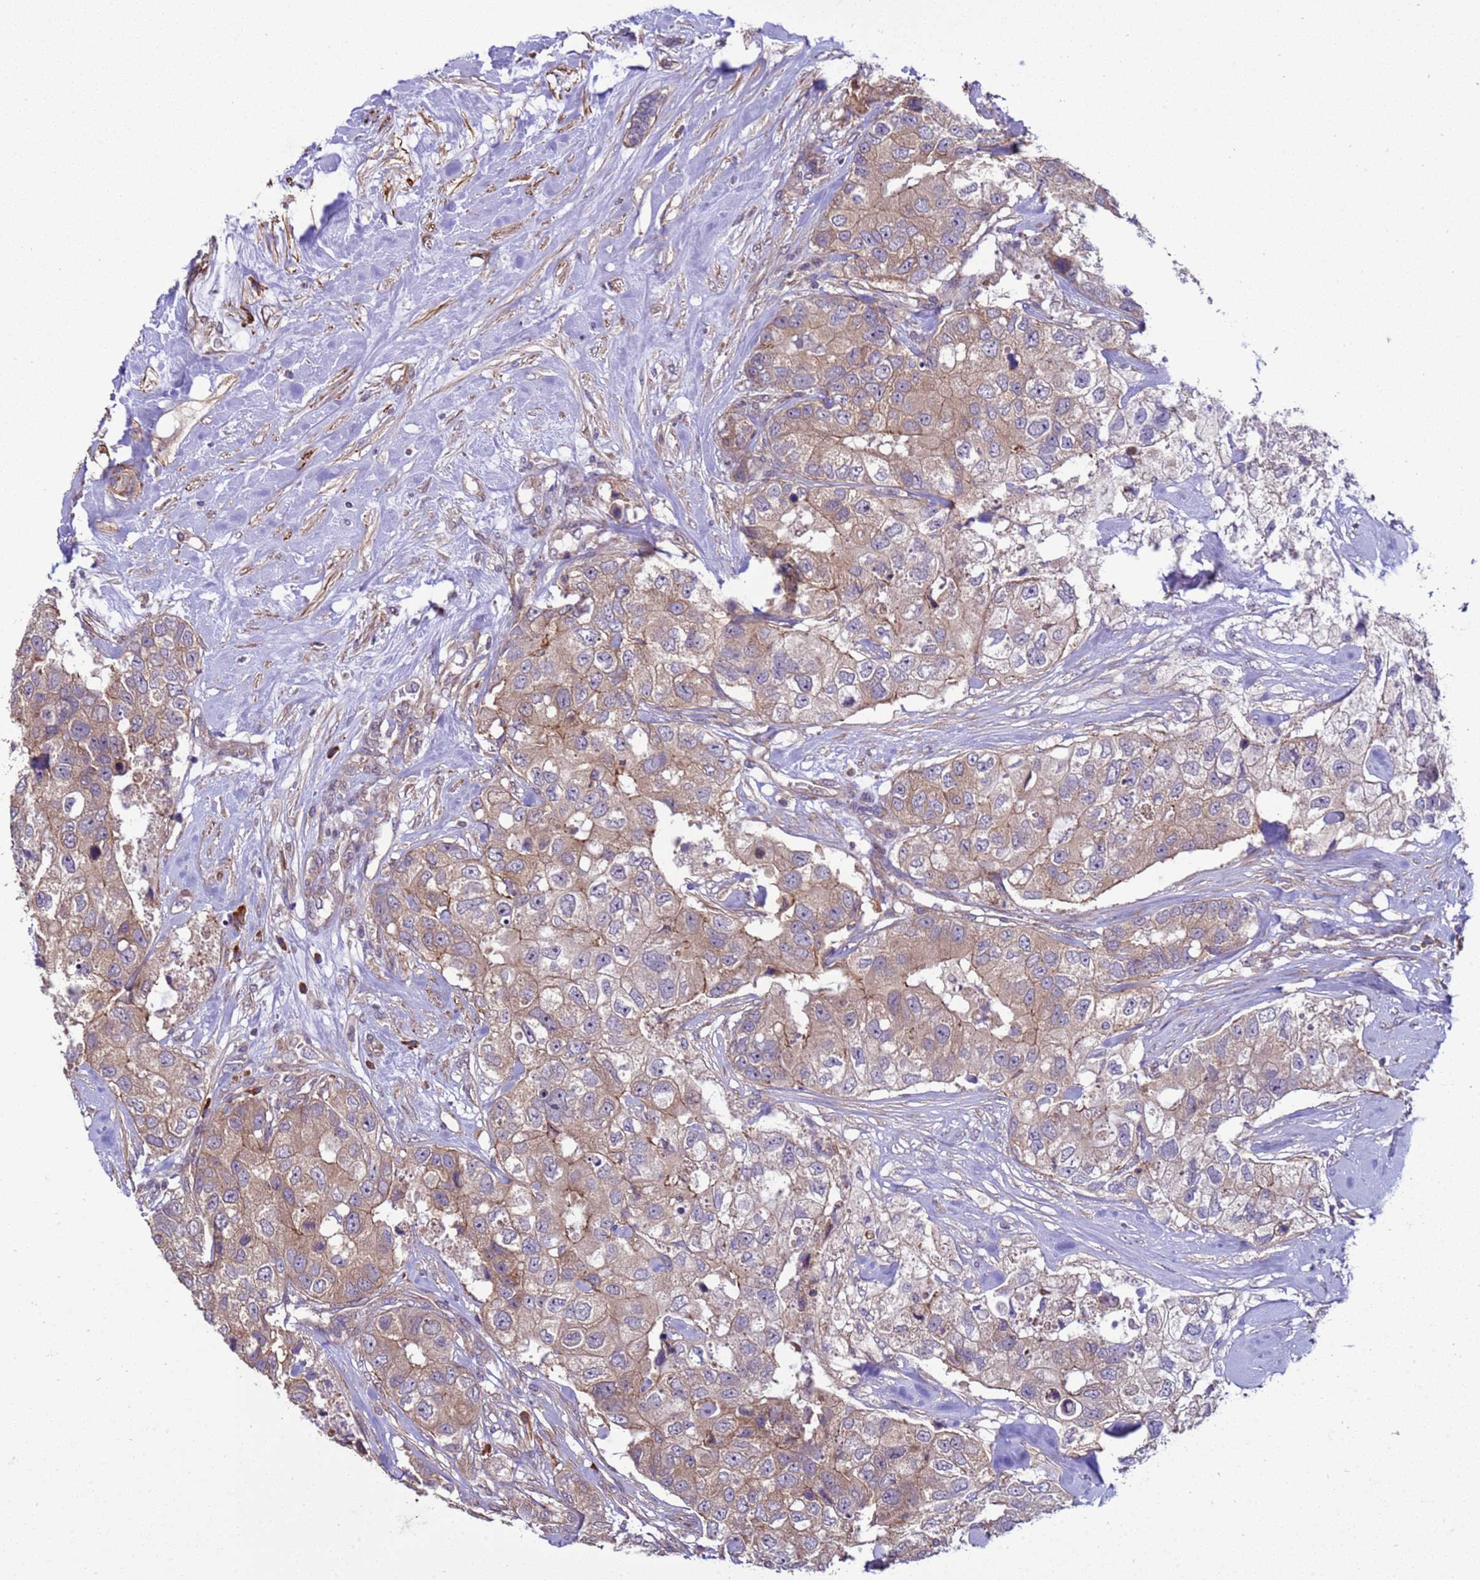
{"staining": {"intensity": "weak", "quantity": "25%-75%", "location": "cytoplasmic/membranous"}, "tissue": "breast cancer", "cell_type": "Tumor cells", "image_type": "cancer", "snomed": [{"axis": "morphology", "description": "Duct carcinoma"}, {"axis": "topography", "description": "Breast"}], "caption": "DAB immunohistochemical staining of breast cancer (infiltrating ductal carcinoma) reveals weak cytoplasmic/membranous protein staining in about 25%-75% of tumor cells.", "gene": "GEN1", "patient": {"sex": "female", "age": 62}}